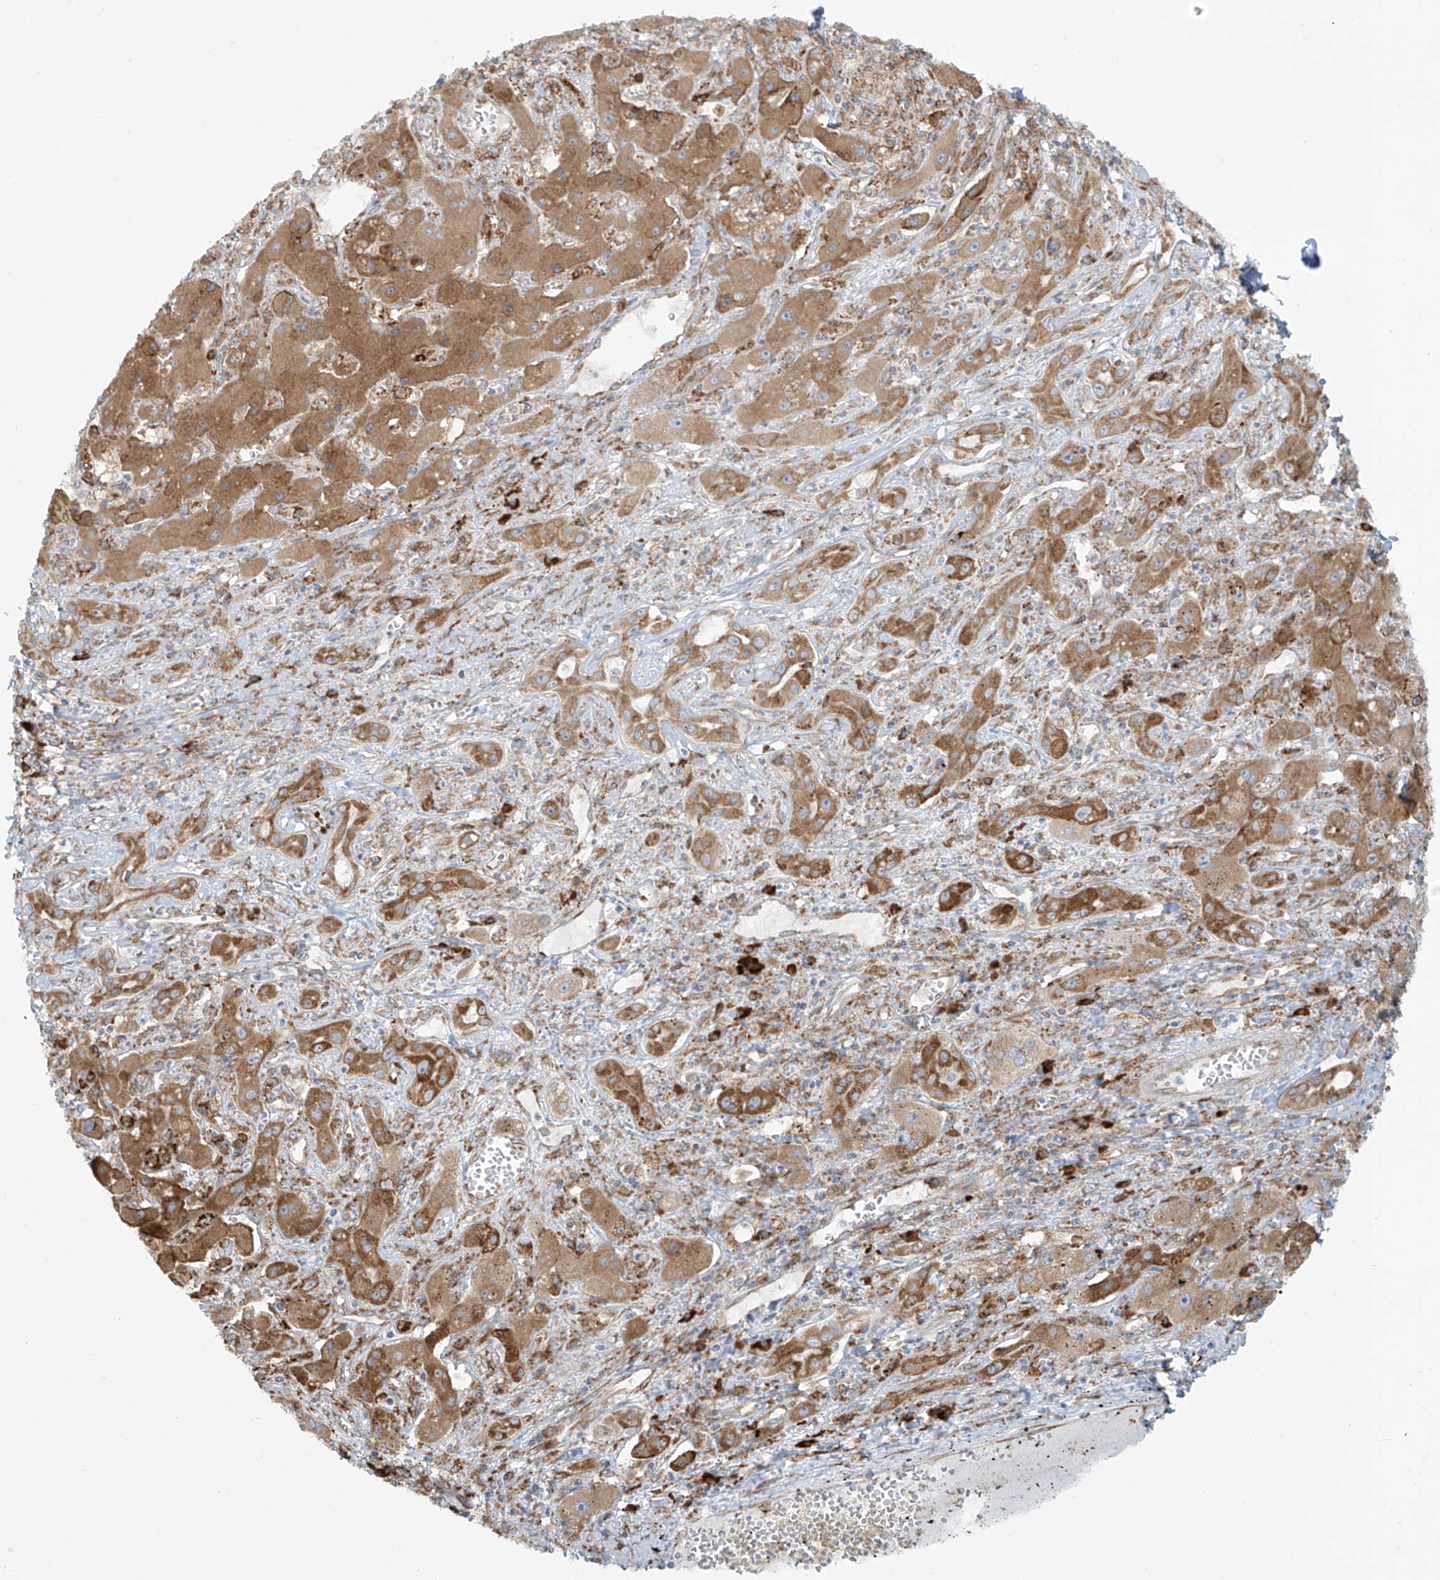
{"staining": {"intensity": "moderate", "quantity": ">75%", "location": "cytoplasmic/membranous"}, "tissue": "liver cancer", "cell_type": "Tumor cells", "image_type": "cancer", "snomed": [{"axis": "morphology", "description": "Cholangiocarcinoma"}, {"axis": "topography", "description": "Liver"}], "caption": "Protein staining shows moderate cytoplasmic/membranous expression in about >75% of tumor cells in cholangiocarcinoma (liver). Using DAB (3,3'-diaminobenzidine) (brown) and hematoxylin (blue) stains, captured at high magnification using brightfield microscopy.", "gene": "KATNIP", "patient": {"sex": "male", "age": 67}}